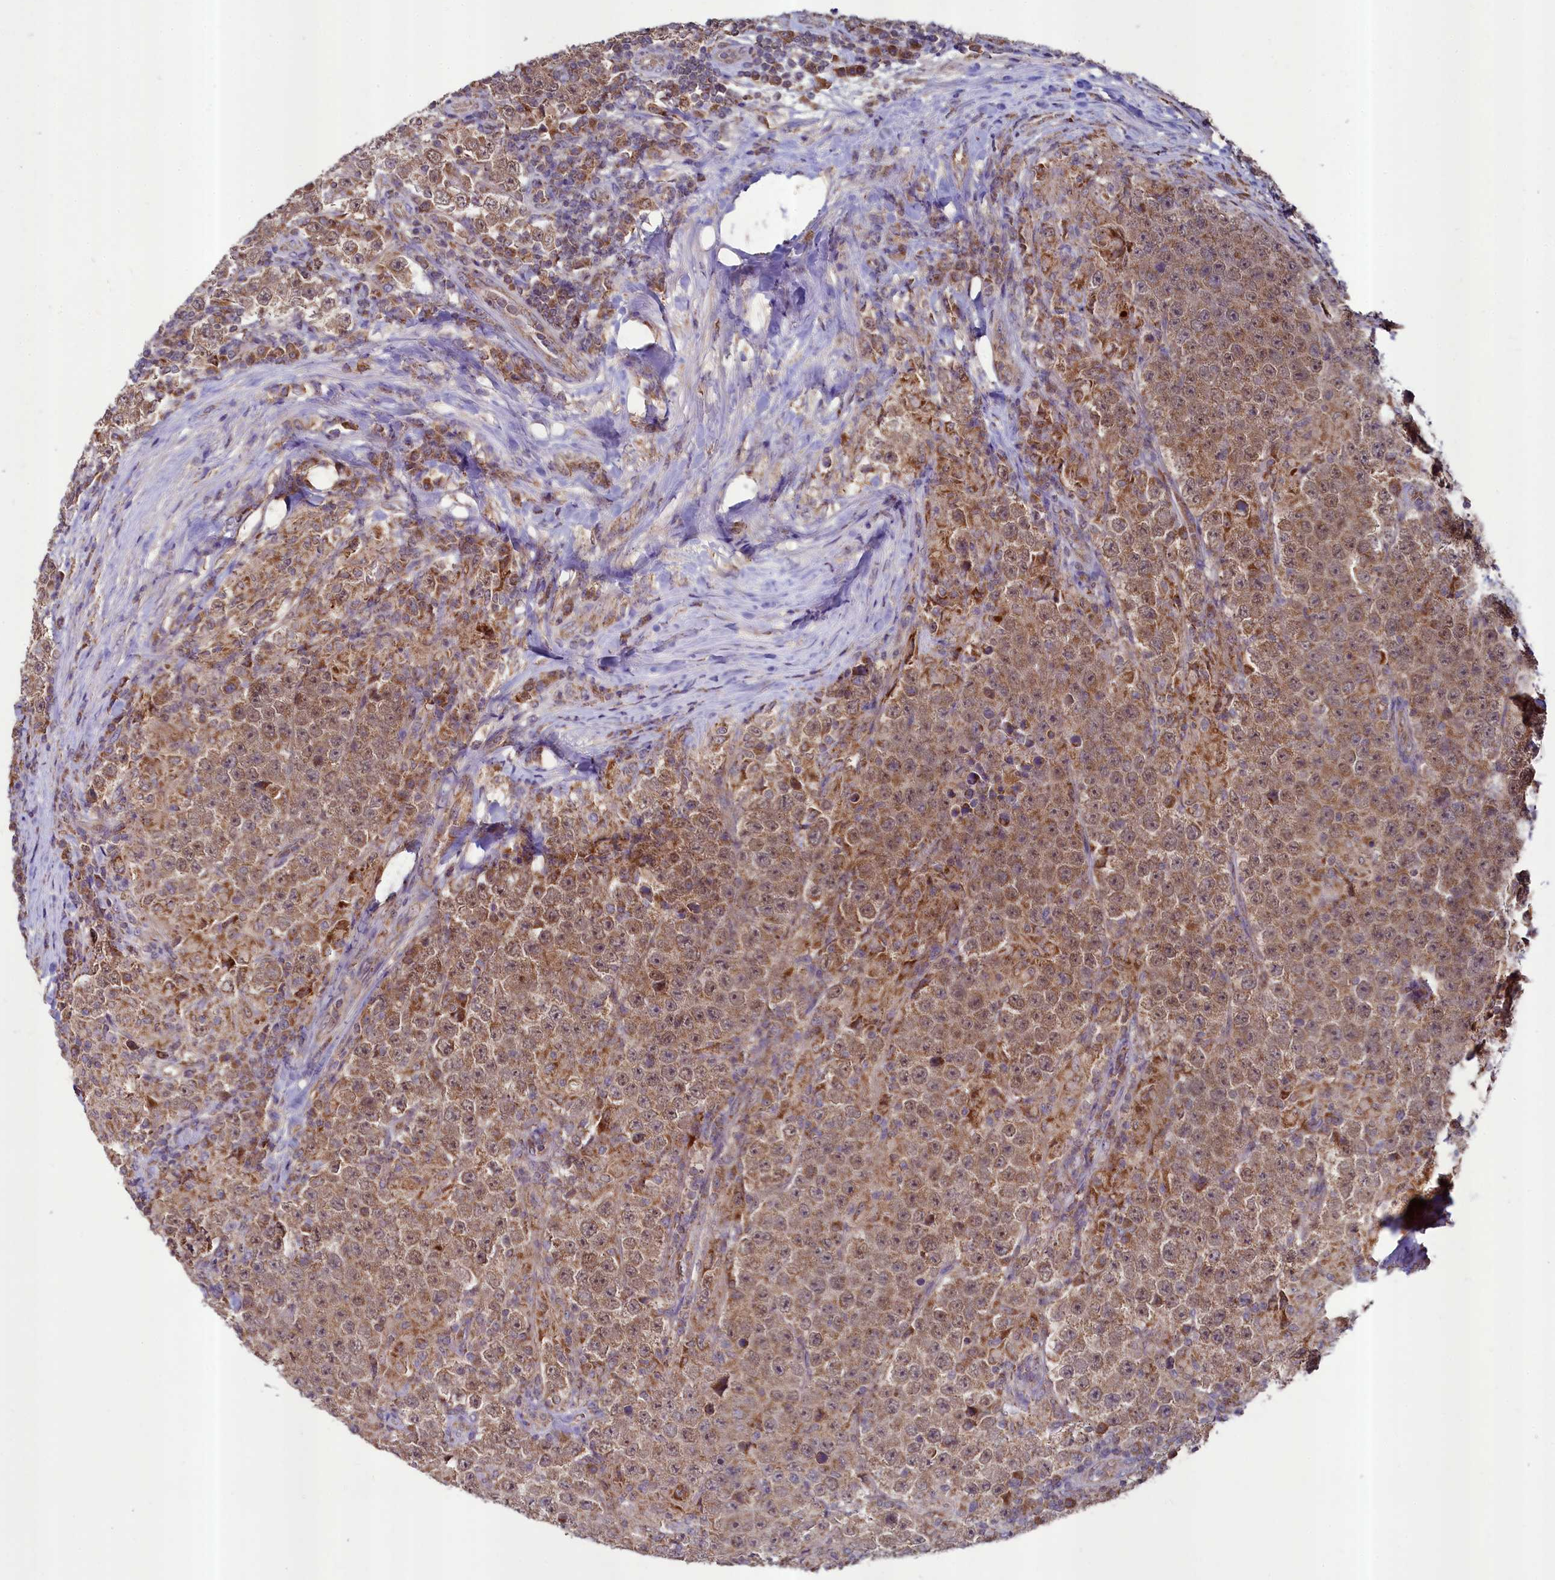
{"staining": {"intensity": "moderate", "quantity": ">75%", "location": "cytoplasmic/membranous"}, "tissue": "testis cancer", "cell_type": "Tumor cells", "image_type": "cancer", "snomed": [{"axis": "morphology", "description": "Normal tissue, NOS"}, {"axis": "morphology", "description": "Urothelial carcinoma, High grade"}, {"axis": "morphology", "description": "Seminoma, NOS"}, {"axis": "morphology", "description": "Carcinoma, Embryonal, NOS"}, {"axis": "topography", "description": "Urinary bladder"}, {"axis": "topography", "description": "Testis"}], "caption": "About >75% of tumor cells in human testis cancer exhibit moderate cytoplasmic/membranous protein staining as visualized by brown immunohistochemical staining.", "gene": "METTL4", "patient": {"sex": "male", "age": 41}}